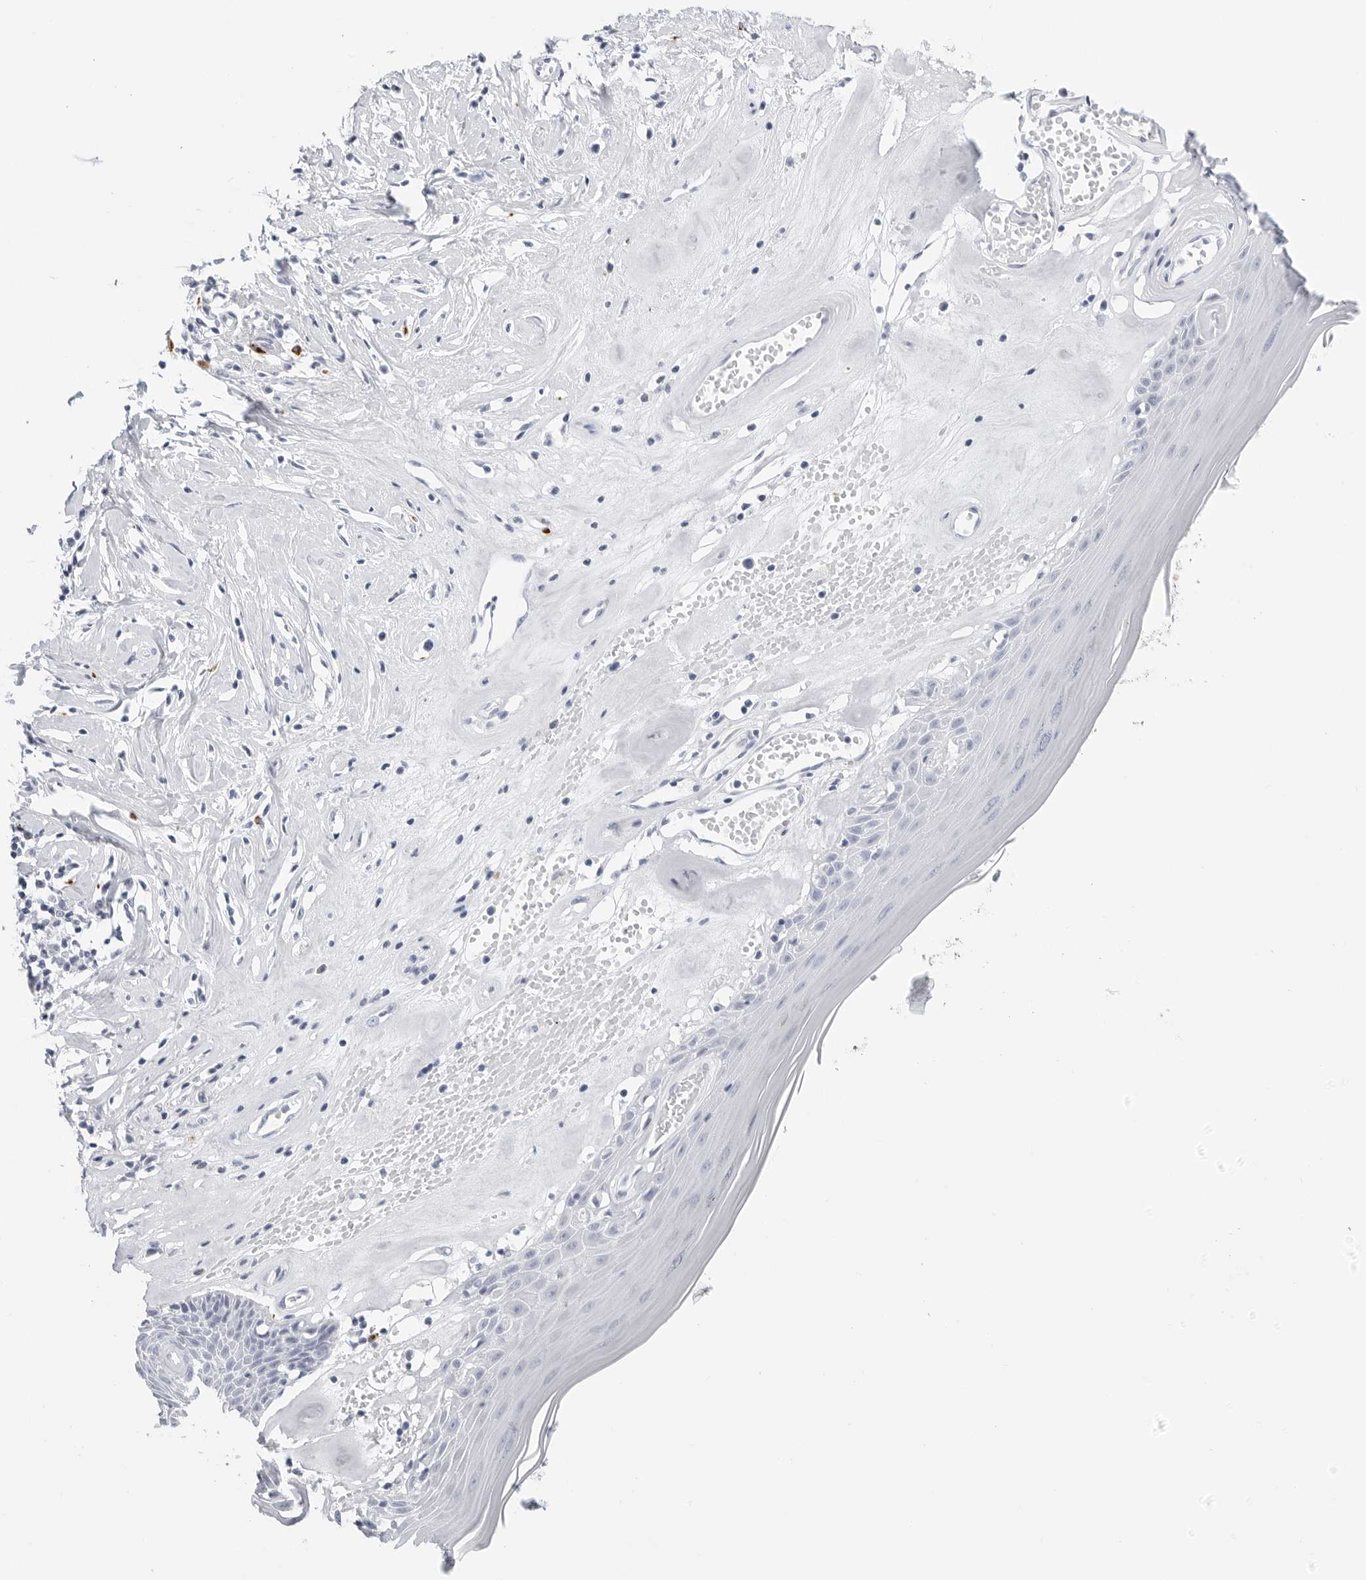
{"staining": {"intensity": "negative", "quantity": "none", "location": "none"}, "tissue": "skin", "cell_type": "Epidermal cells", "image_type": "normal", "snomed": [{"axis": "morphology", "description": "Normal tissue, NOS"}, {"axis": "morphology", "description": "Inflammation, NOS"}, {"axis": "topography", "description": "Vulva"}], "caption": "This image is of benign skin stained with IHC to label a protein in brown with the nuclei are counter-stained blue. There is no expression in epidermal cells. Brightfield microscopy of immunohistochemistry stained with DAB (3,3'-diaminobenzidine) (brown) and hematoxylin (blue), captured at high magnification.", "gene": "HSPB7", "patient": {"sex": "female", "age": 84}}